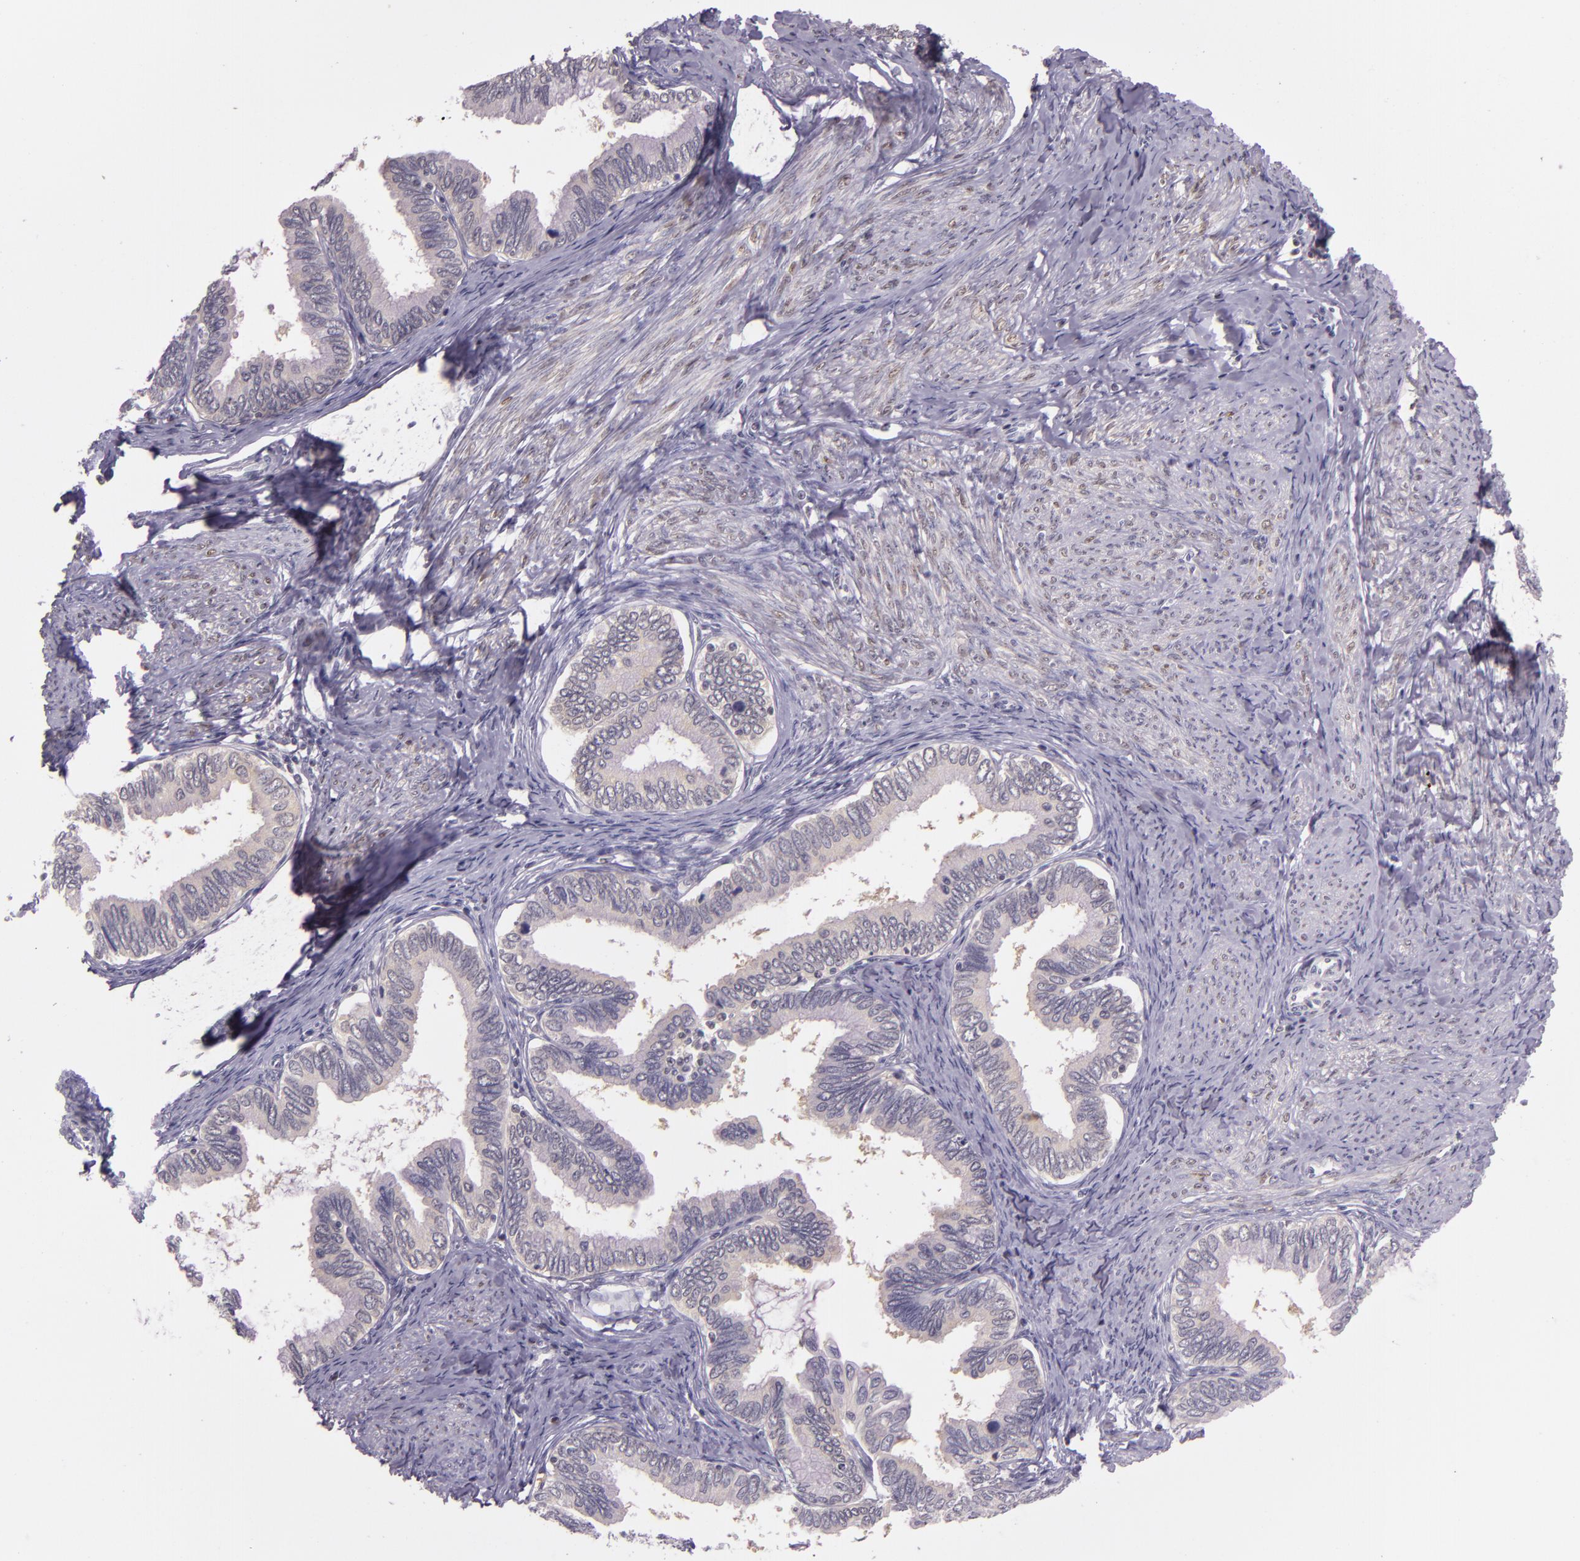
{"staining": {"intensity": "weak", "quantity": ">75%", "location": "cytoplasmic/membranous"}, "tissue": "cervical cancer", "cell_type": "Tumor cells", "image_type": "cancer", "snomed": [{"axis": "morphology", "description": "Adenocarcinoma, NOS"}, {"axis": "topography", "description": "Cervix"}], "caption": "Weak cytoplasmic/membranous protein expression is seen in about >75% of tumor cells in cervical adenocarcinoma. (brown staining indicates protein expression, while blue staining denotes nuclei).", "gene": "HSPA8", "patient": {"sex": "female", "age": 49}}